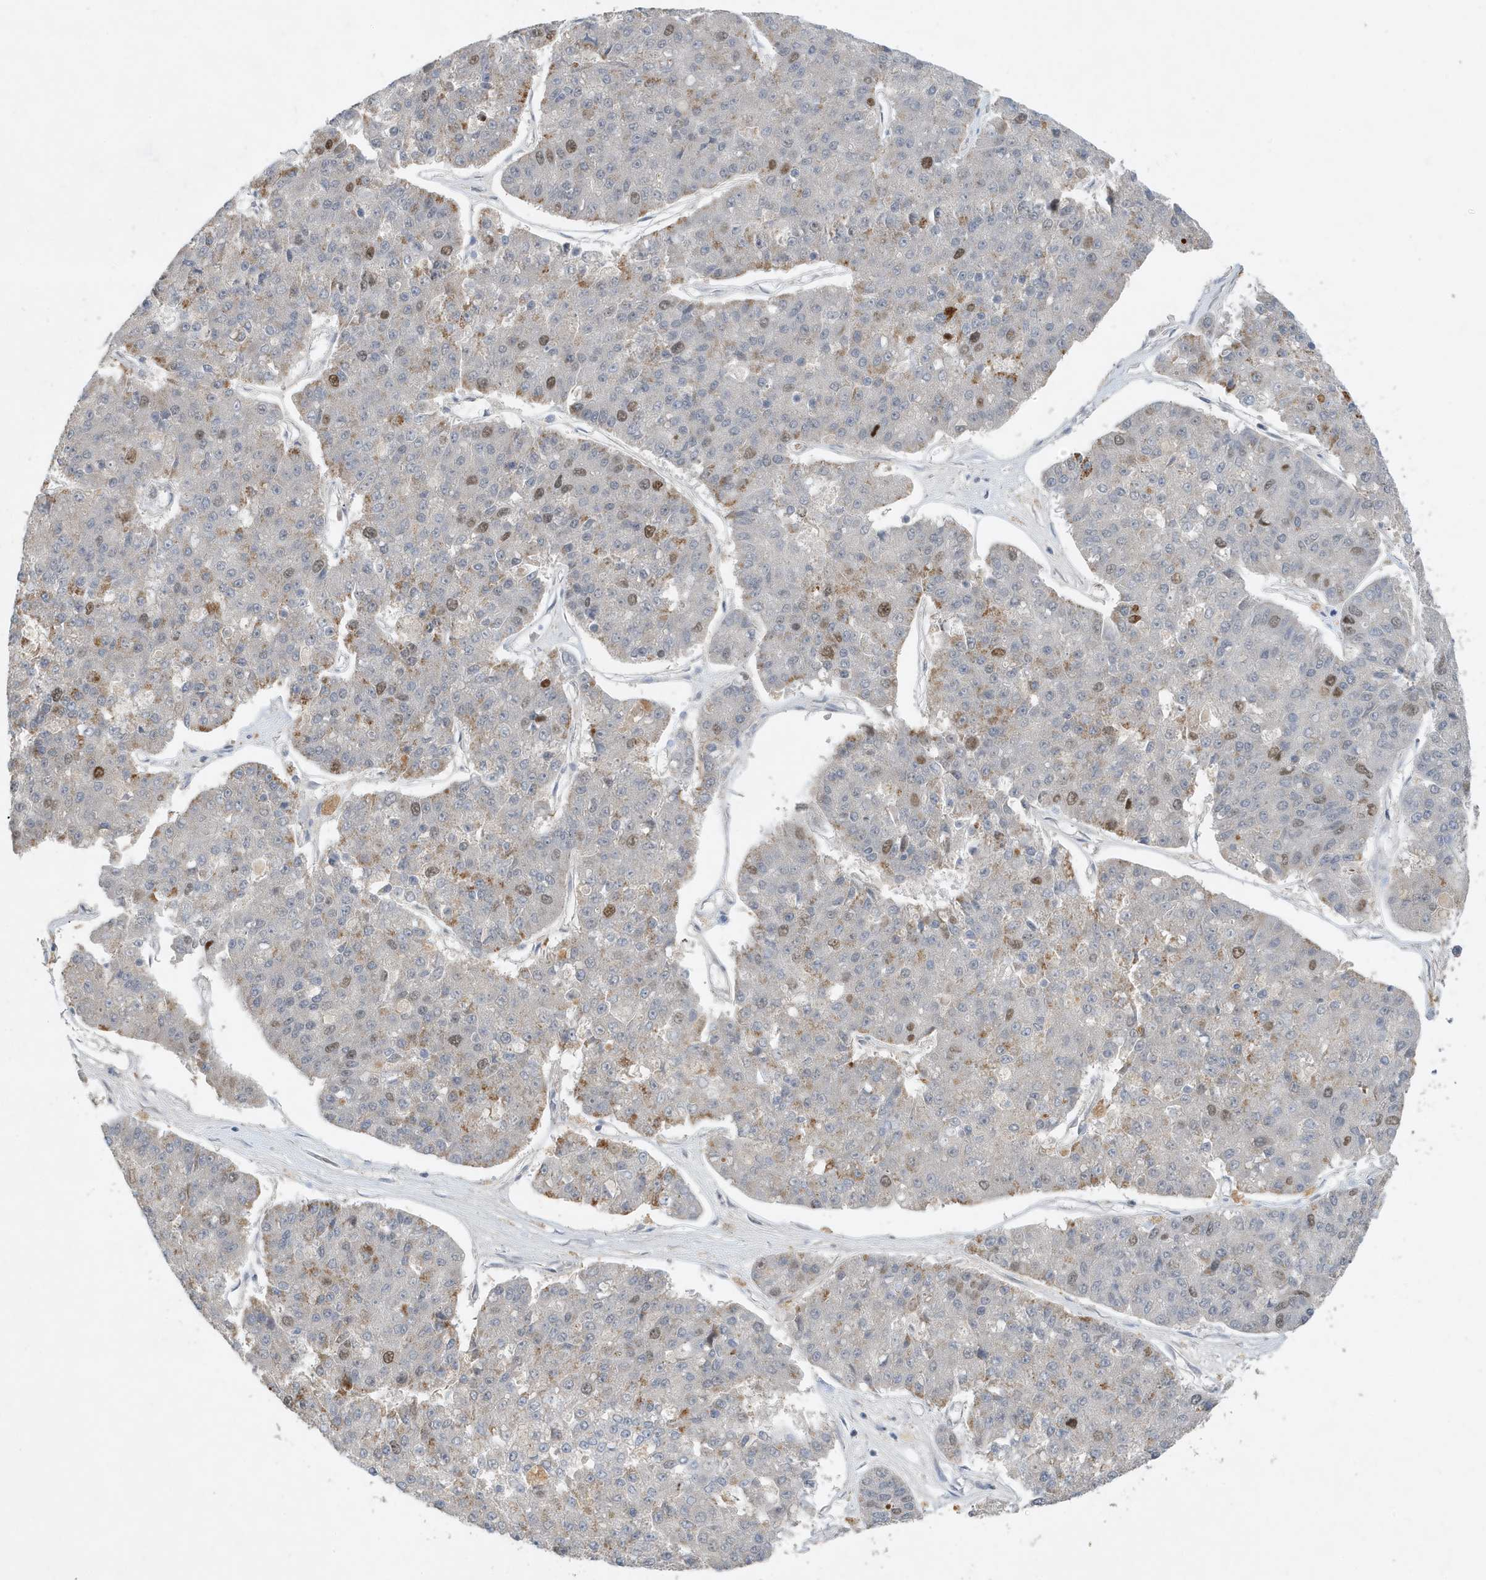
{"staining": {"intensity": "moderate", "quantity": "<25%", "location": "cytoplasmic/membranous,nuclear"}, "tissue": "pancreatic cancer", "cell_type": "Tumor cells", "image_type": "cancer", "snomed": [{"axis": "morphology", "description": "Adenocarcinoma, NOS"}, {"axis": "topography", "description": "Pancreas"}], "caption": "Protein staining by immunohistochemistry (IHC) demonstrates moderate cytoplasmic/membranous and nuclear staining in about <25% of tumor cells in pancreatic adenocarcinoma.", "gene": "MAST3", "patient": {"sex": "male", "age": 50}}